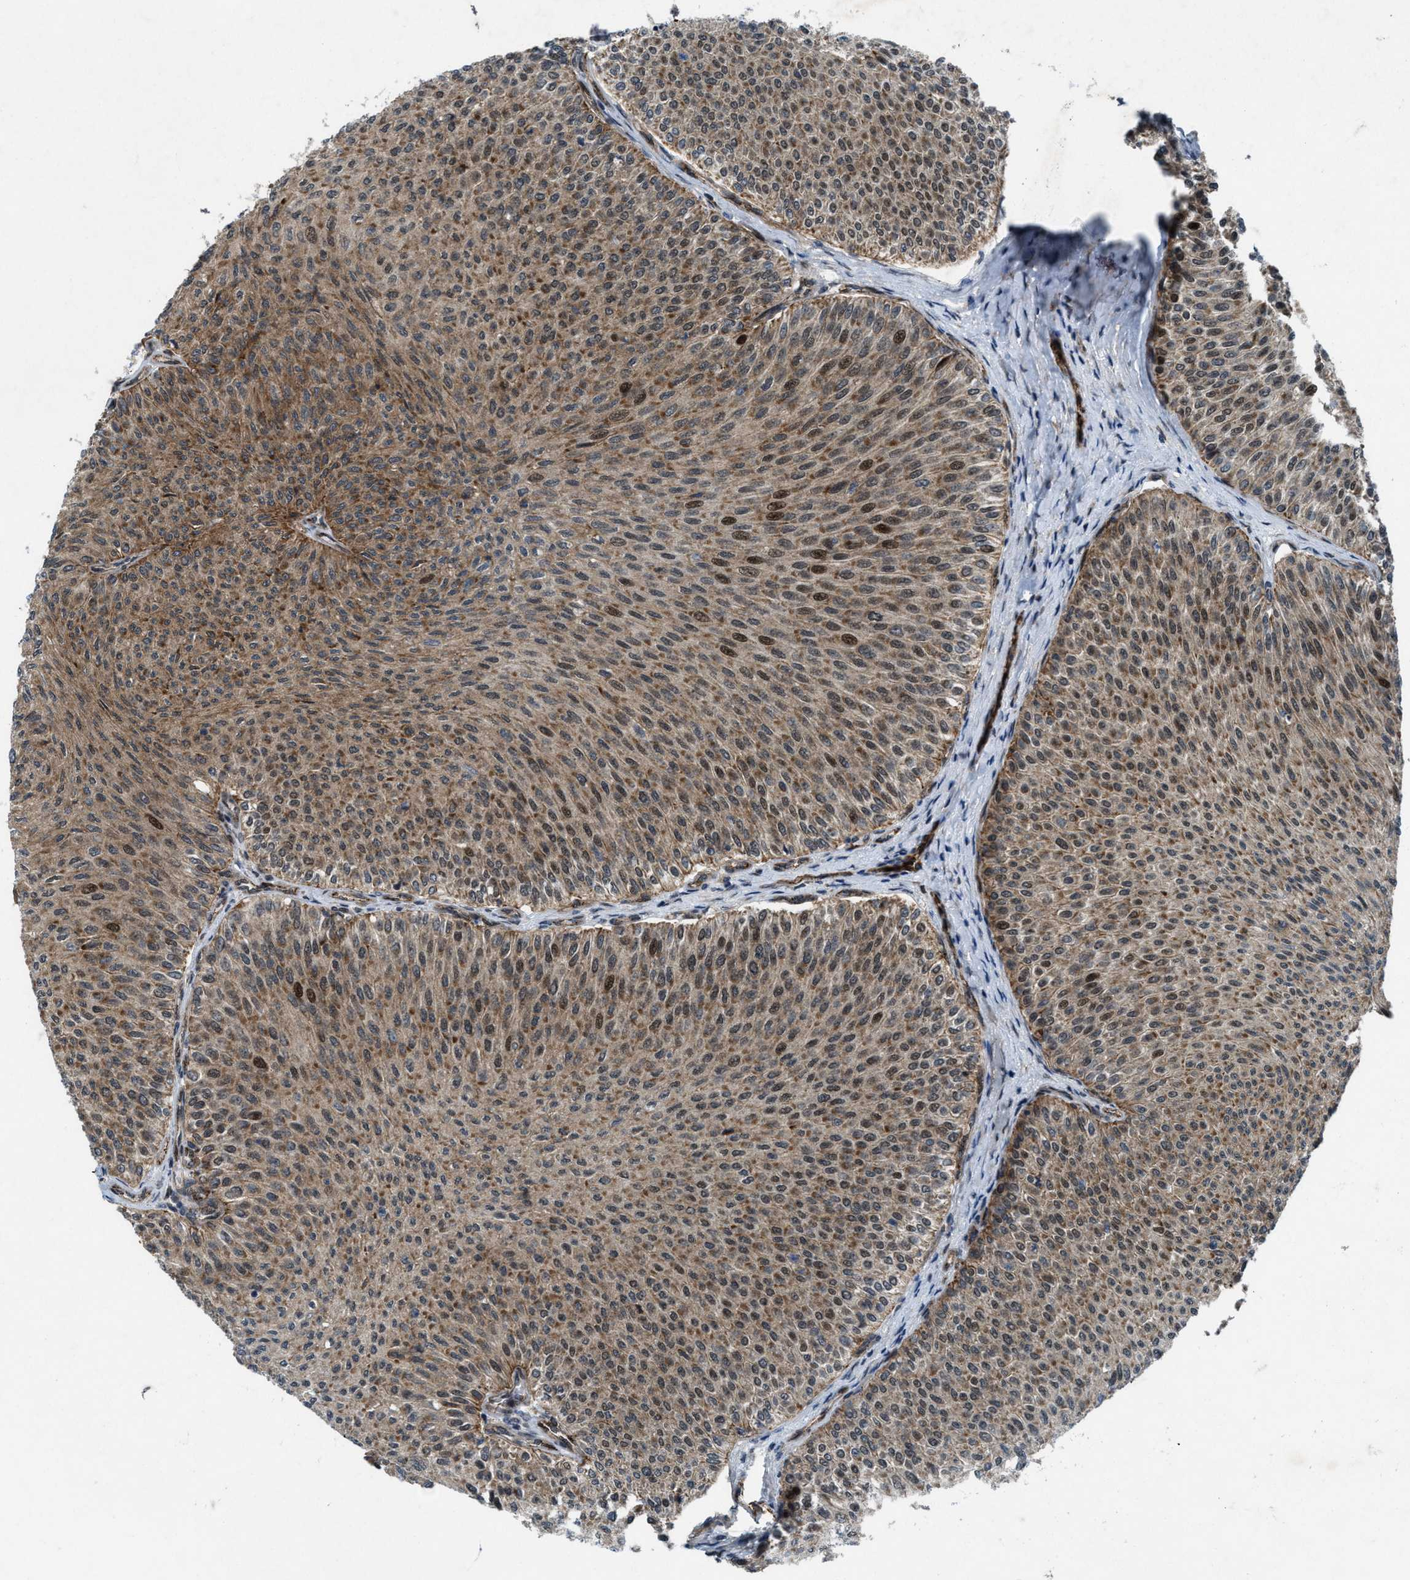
{"staining": {"intensity": "moderate", "quantity": ">75%", "location": "cytoplasmic/membranous,nuclear"}, "tissue": "urothelial cancer", "cell_type": "Tumor cells", "image_type": "cancer", "snomed": [{"axis": "morphology", "description": "Urothelial carcinoma, Low grade"}, {"axis": "topography", "description": "Urinary bladder"}], "caption": "Approximately >75% of tumor cells in low-grade urothelial carcinoma reveal moderate cytoplasmic/membranous and nuclear protein expression as visualized by brown immunohistochemical staining.", "gene": "URGCP", "patient": {"sex": "male", "age": 78}}